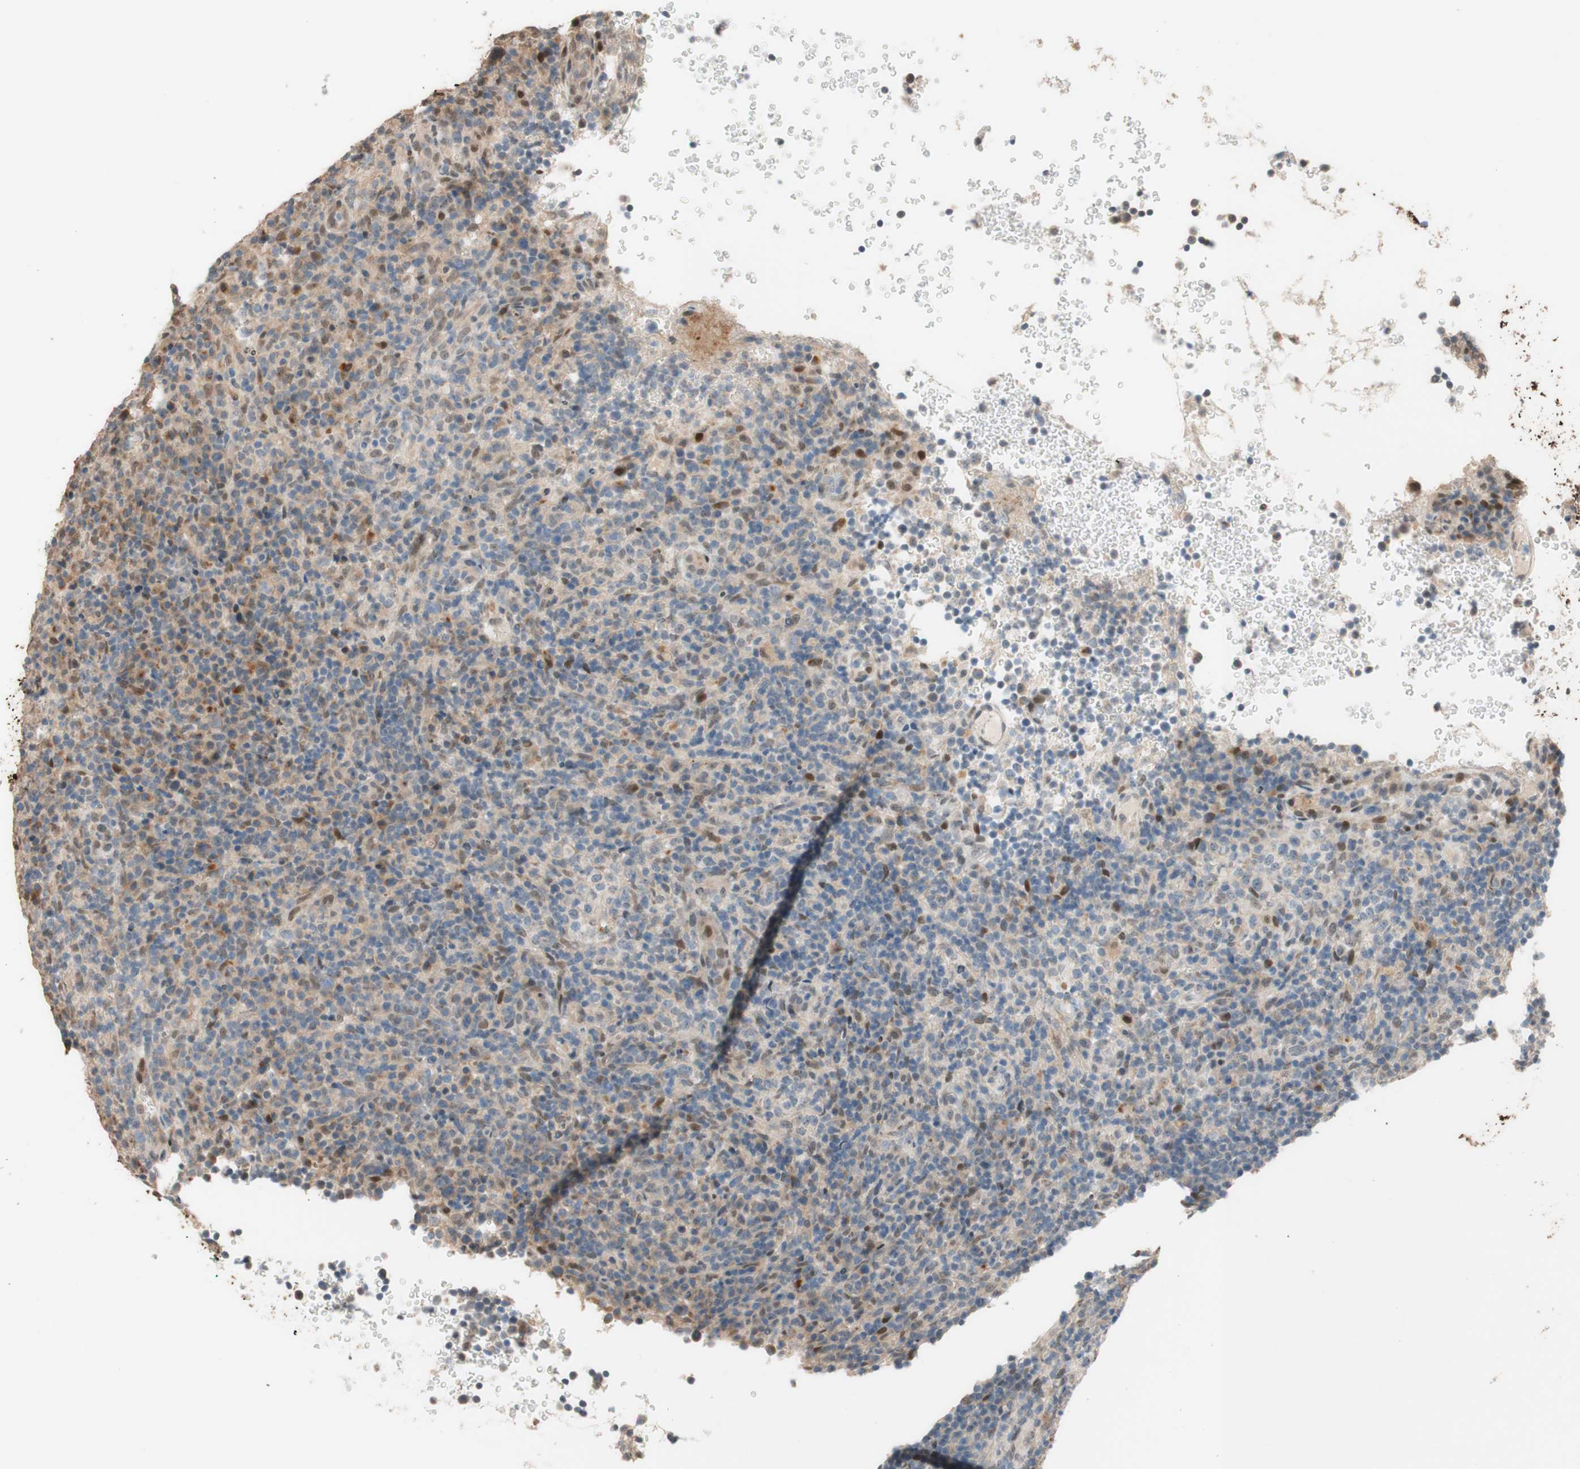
{"staining": {"intensity": "weak", "quantity": "<25%", "location": "cytoplasmic/membranous"}, "tissue": "lymphoma", "cell_type": "Tumor cells", "image_type": "cancer", "snomed": [{"axis": "morphology", "description": "Malignant lymphoma, non-Hodgkin's type, High grade"}, {"axis": "topography", "description": "Lymph node"}], "caption": "The histopathology image shows no significant staining in tumor cells of high-grade malignant lymphoma, non-Hodgkin's type. (DAB (3,3'-diaminobenzidine) immunohistochemistry with hematoxylin counter stain).", "gene": "CCNC", "patient": {"sex": "female", "age": 76}}